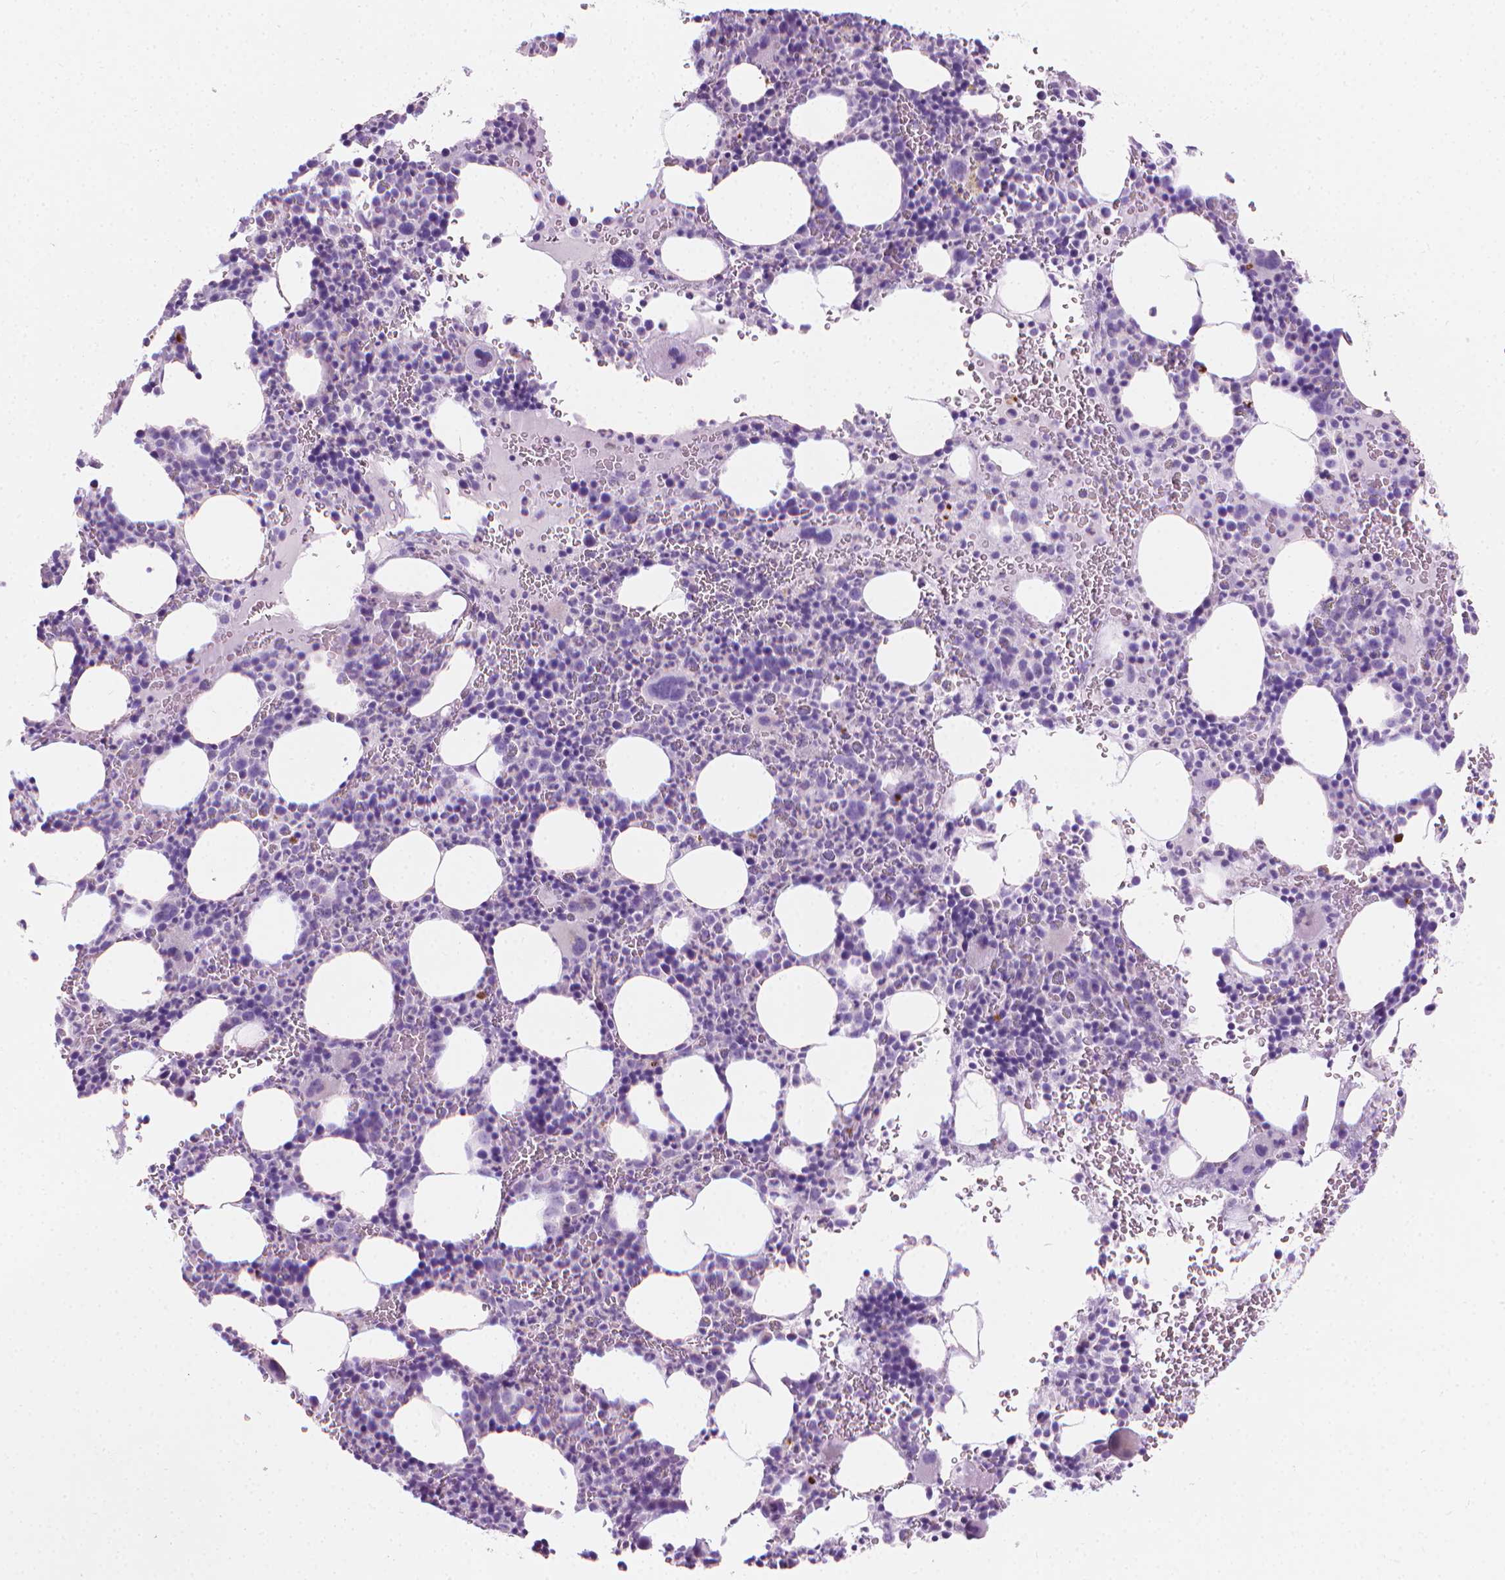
{"staining": {"intensity": "negative", "quantity": "none", "location": "none"}, "tissue": "bone marrow", "cell_type": "Hematopoietic cells", "image_type": "normal", "snomed": [{"axis": "morphology", "description": "Normal tissue, NOS"}, {"axis": "topography", "description": "Bone marrow"}], "caption": "A high-resolution image shows immunohistochemistry (IHC) staining of unremarkable bone marrow, which exhibits no significant staining in hematopoietic cells.", "gene": "CFAP52", "patient": {"sex": "male", "age": 63}}